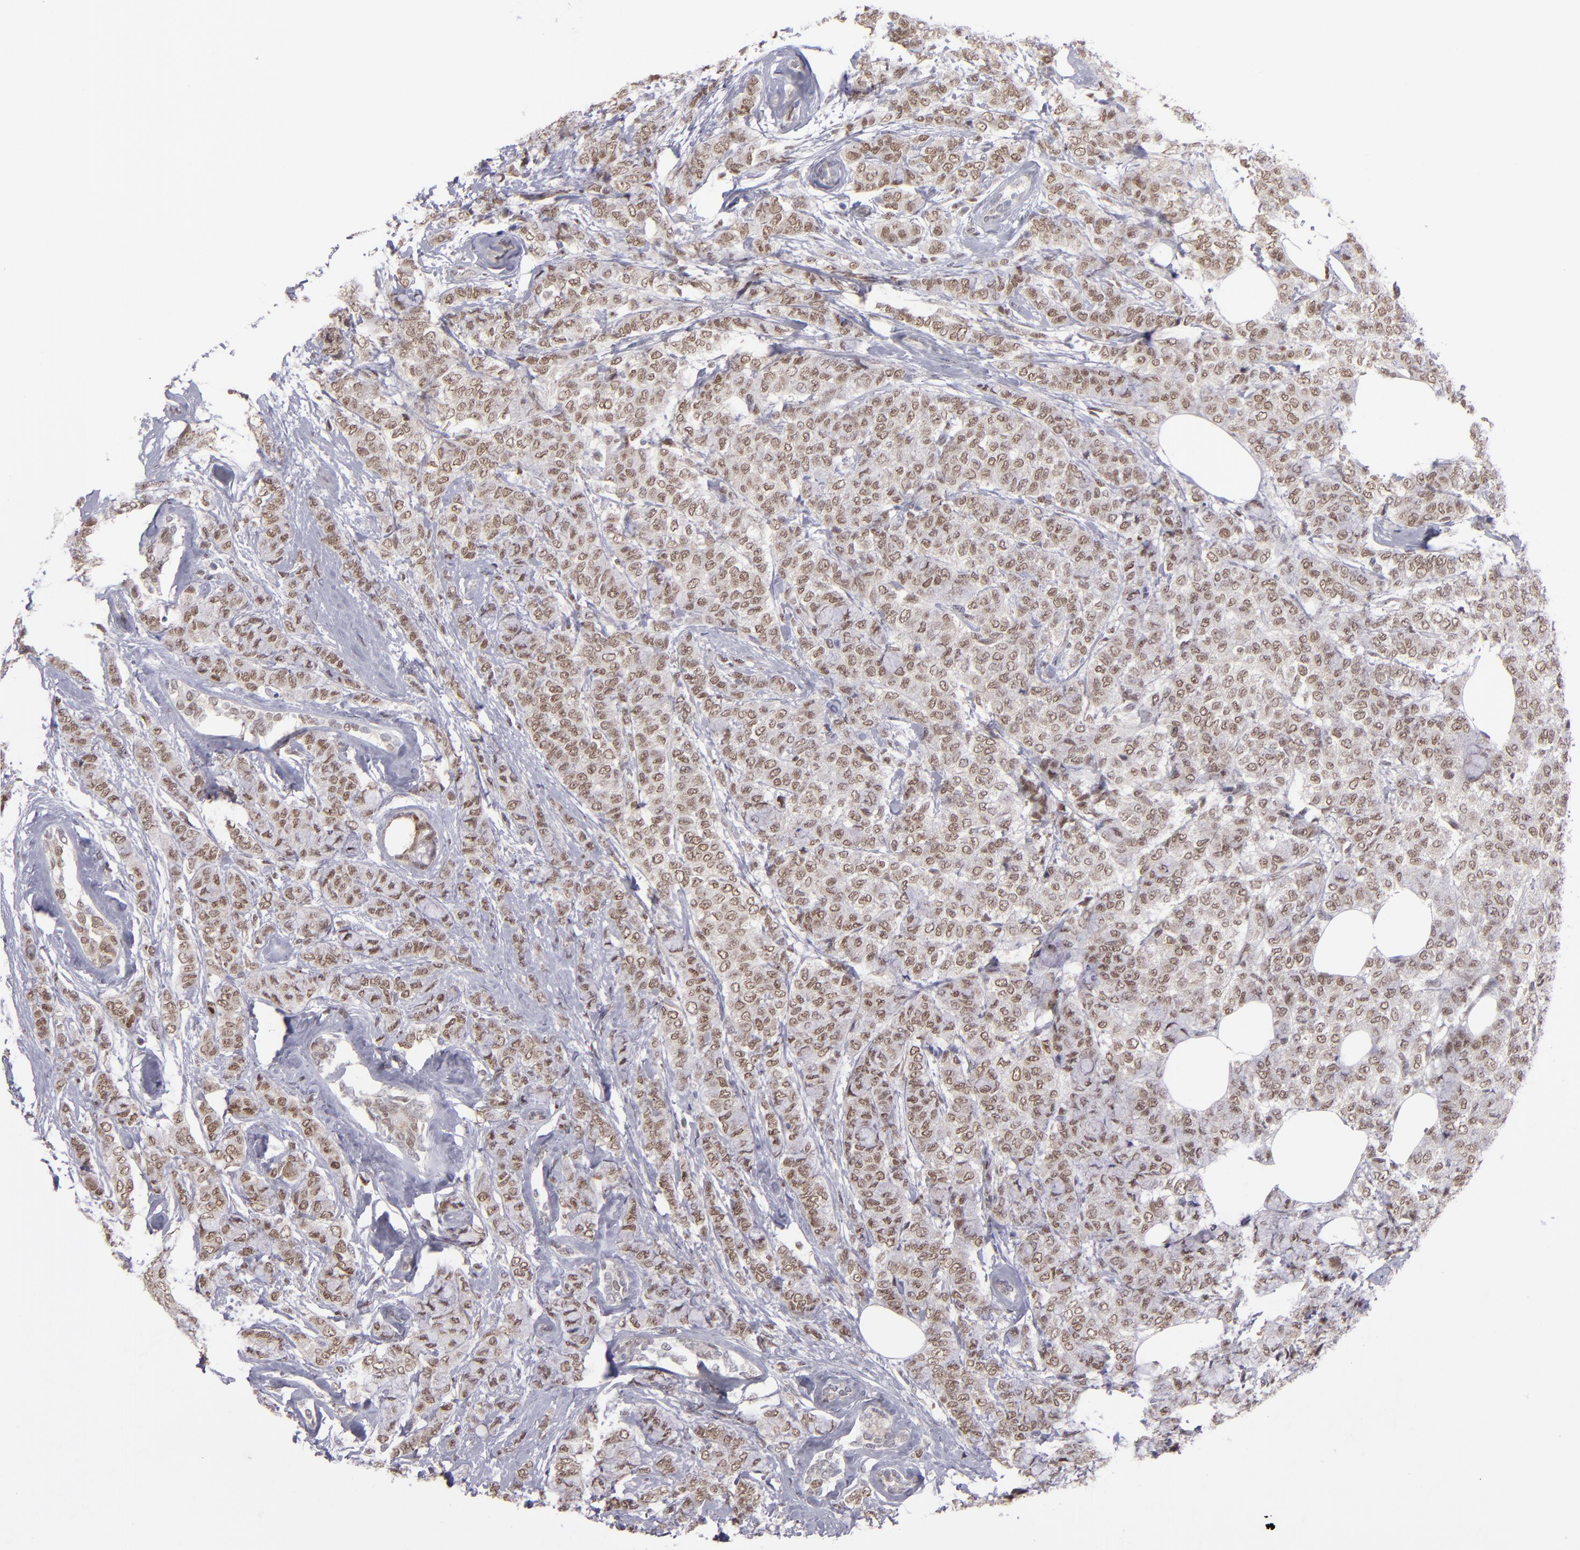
{"staining": {"intensity": "weak", "quantity": ">75%", "location": "nuclear"}, "tissue": "breast cancer", "cell_type": "Tumor cells", "image_type": "cancer", "snomed": [{"axis": "morphology", "description": "Lobular carcinoma"}, {"axis": "topography", "description": "Breast"}], "caption": "Lobular carcinoma (breast) tissue displays weak nuclear positivity in about >75% of tumor cells", "gene": "RREB1", "patient": {"sex": "female", "age": 60}}